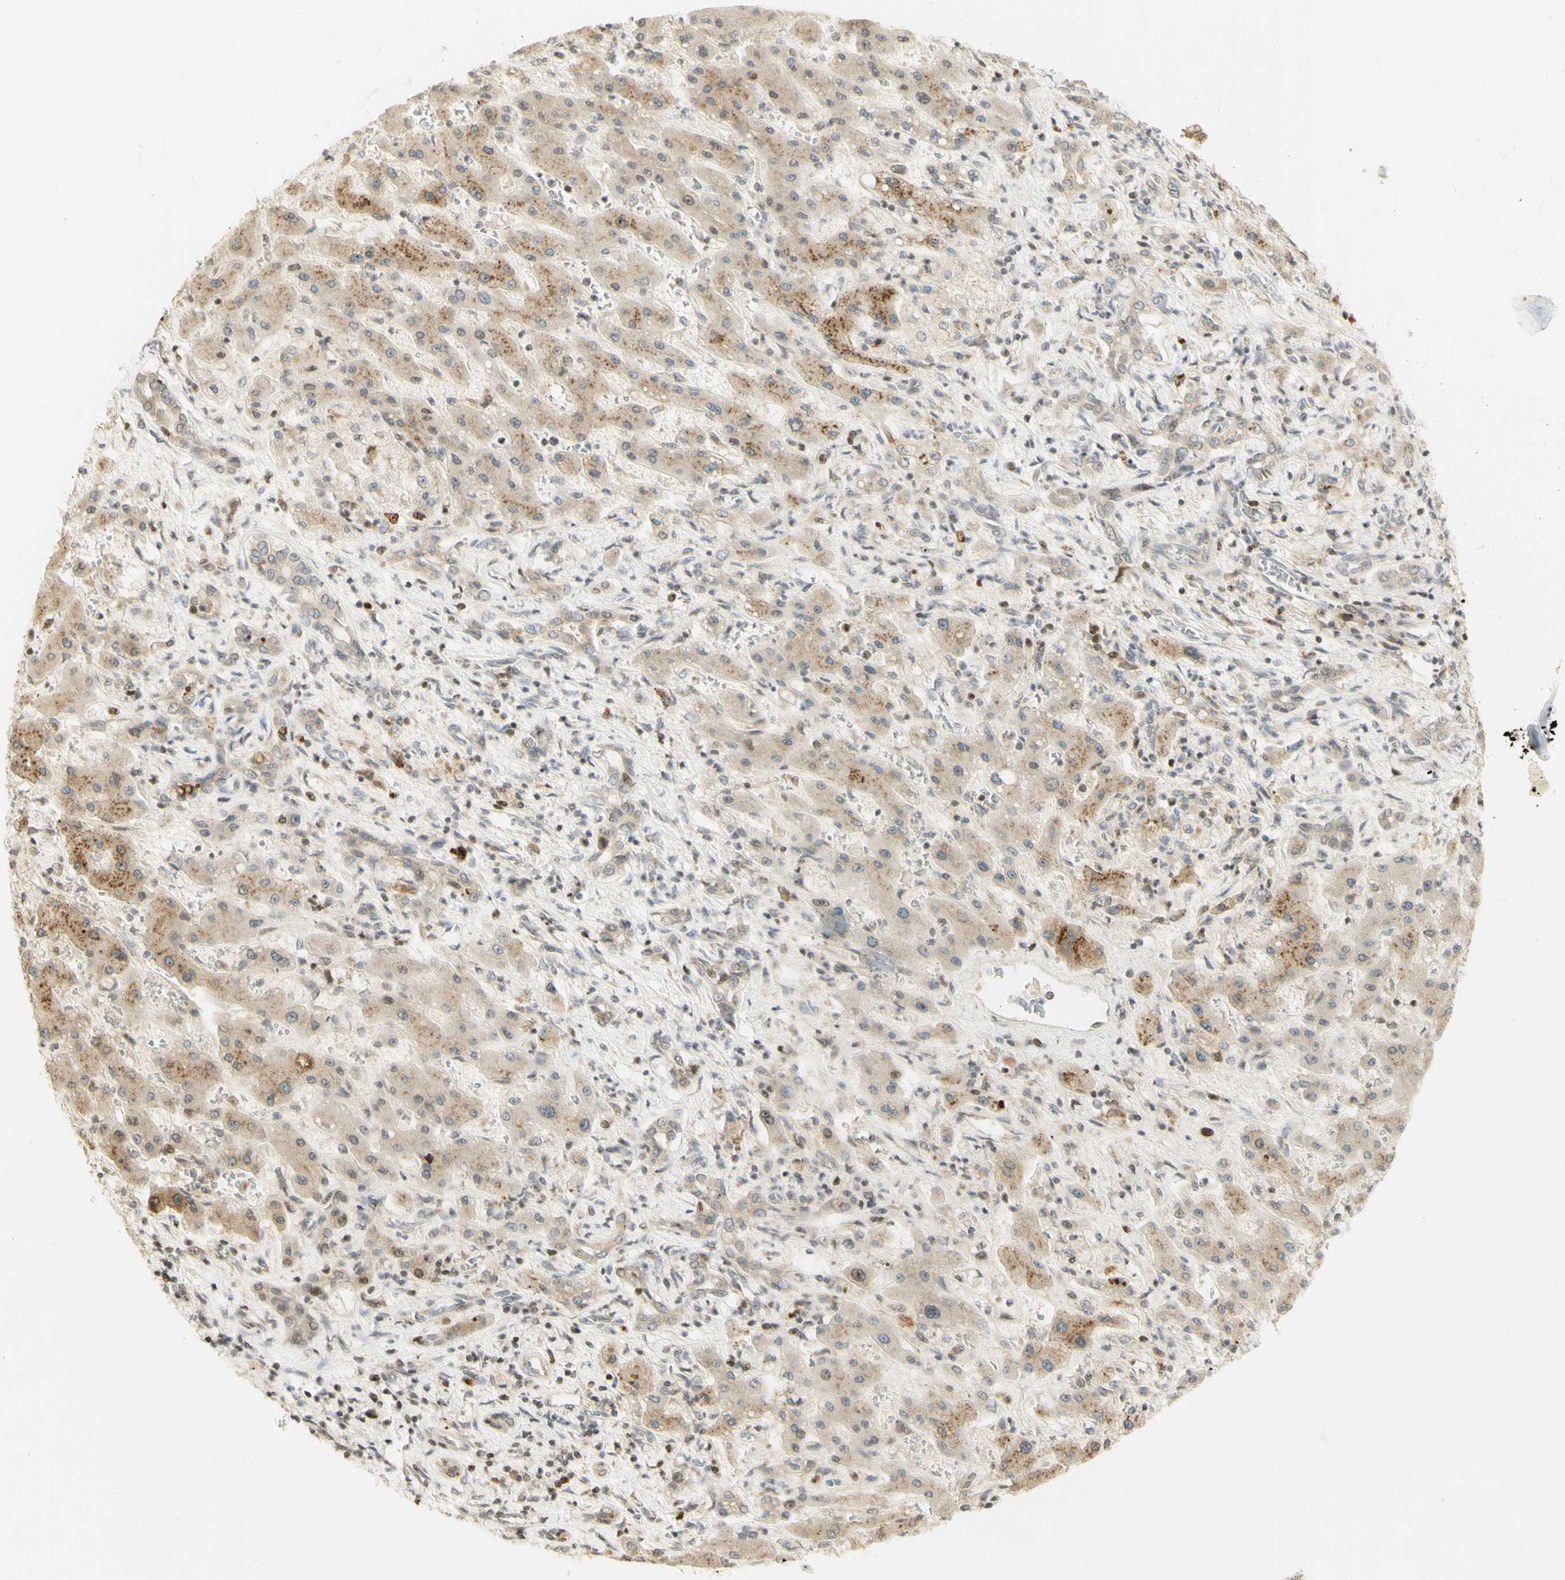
{"staining": {"intensity": "weak", "quantity": ">75%", "location": "cytoplasmic/membranous"}, "tissue": "liver cancer", "cell_type": "Tumor cells", "image_type": "cancer", "snomed": [{"axis": "morphology", "description": "Cholangiocarcinoma"}, {"axis": "topography", "description": "Liver"}], "caption": "DAB (3,3'-diaminobenzidine) immunohistochemical staining of cholangiocarcinoma (liver) exhibits weak cytoplasmic/membranous protein expression in approximately >75% of tumor cells.", "gene": "KIF11", "patient": {"sex": "male", "age": 50}}